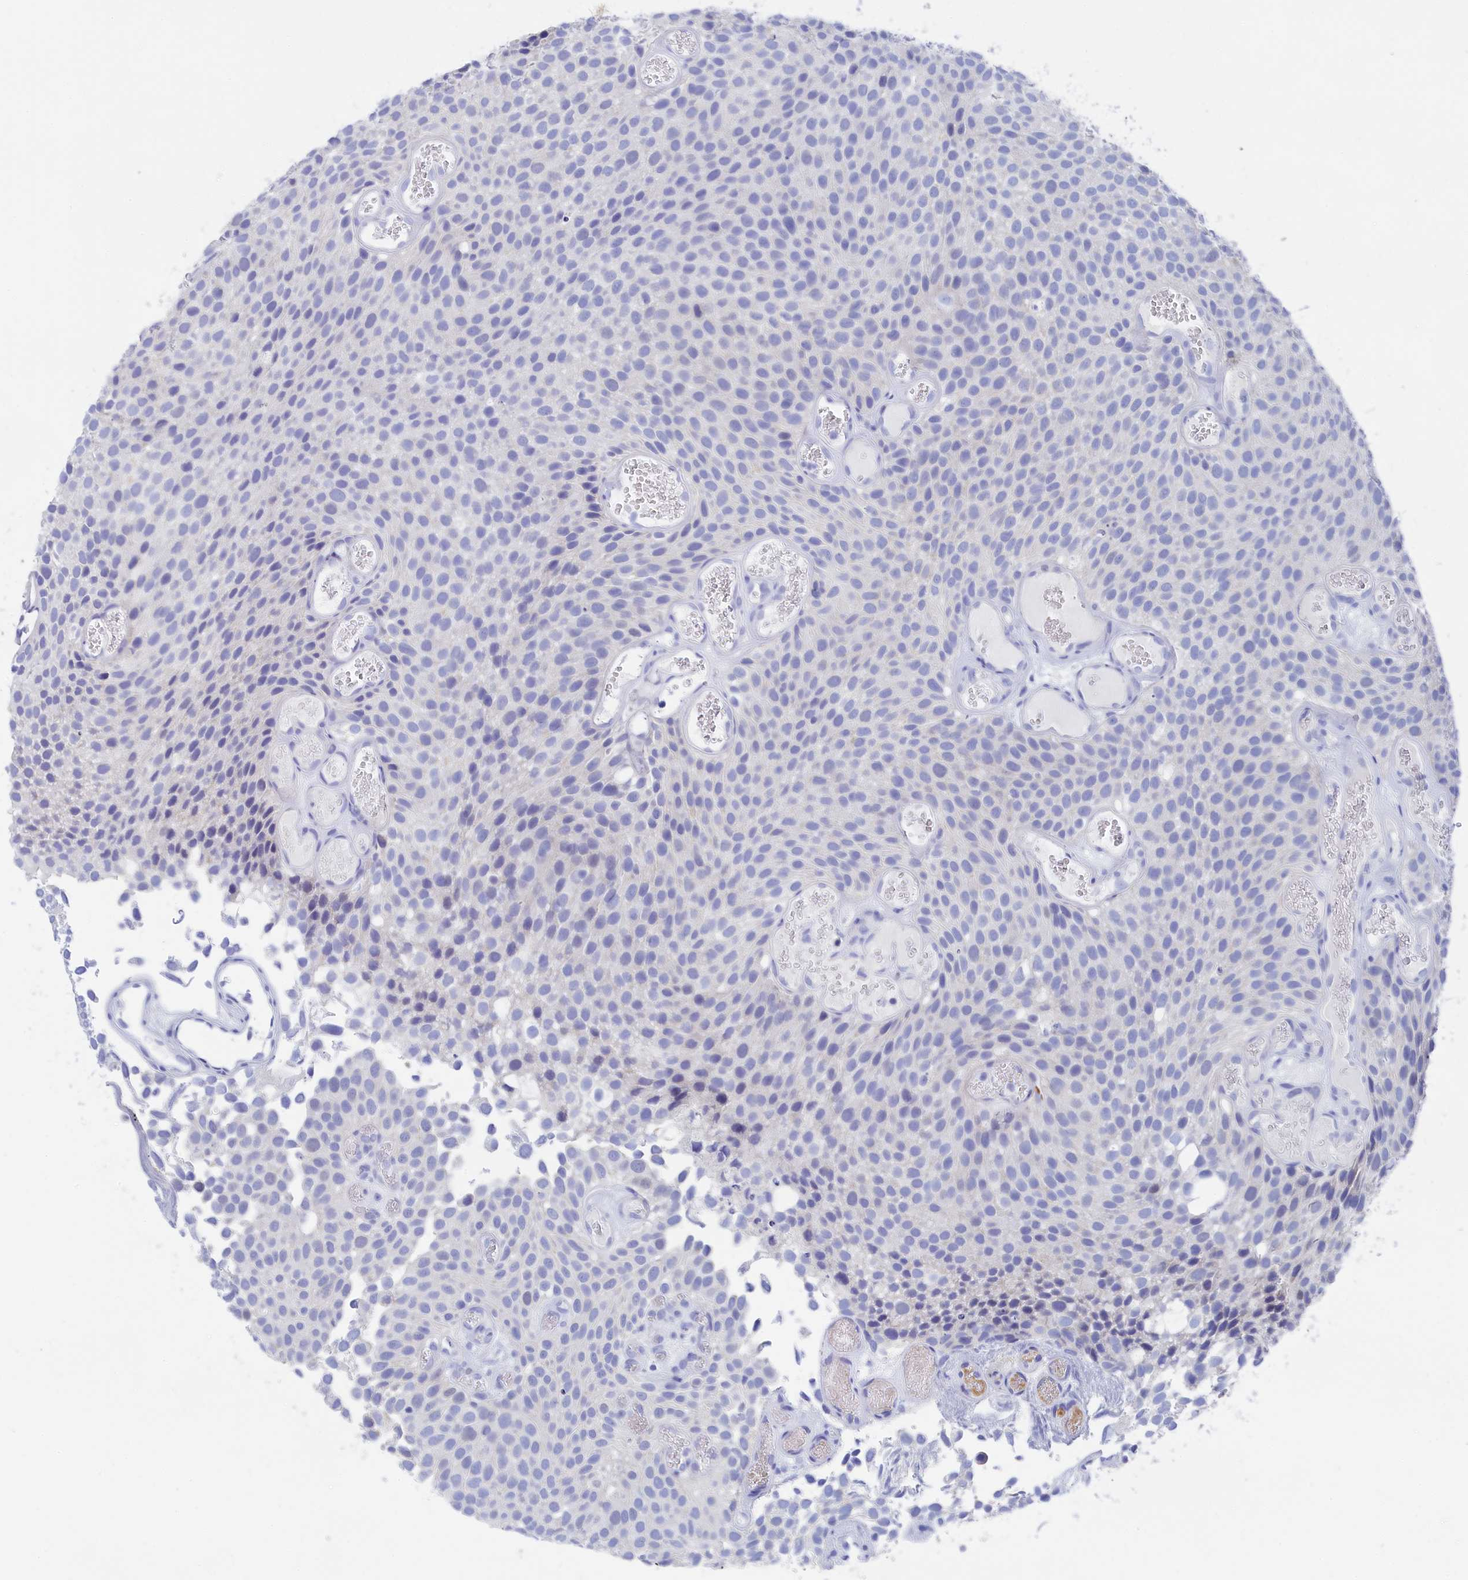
{"staining": {"intensity": "negative", "quantity": "none", "location": "none"}, "tissue": "urothelial cancer", "cell_type": "Tumor cells", "image_type": "cancer", "snomed": [{"axis": "morphology", "description": "Urothelial carcinoma, Low grade"}, {"axis": "topography", "description": "Urinary bladder"}], "caption": "This is an immunohistochemistry (IHC) histopathology image of urothelial cancer. There is no expression in tumor cells.", "gene": "TRIM10", "patient": {"sex": "male", "age": 89}}